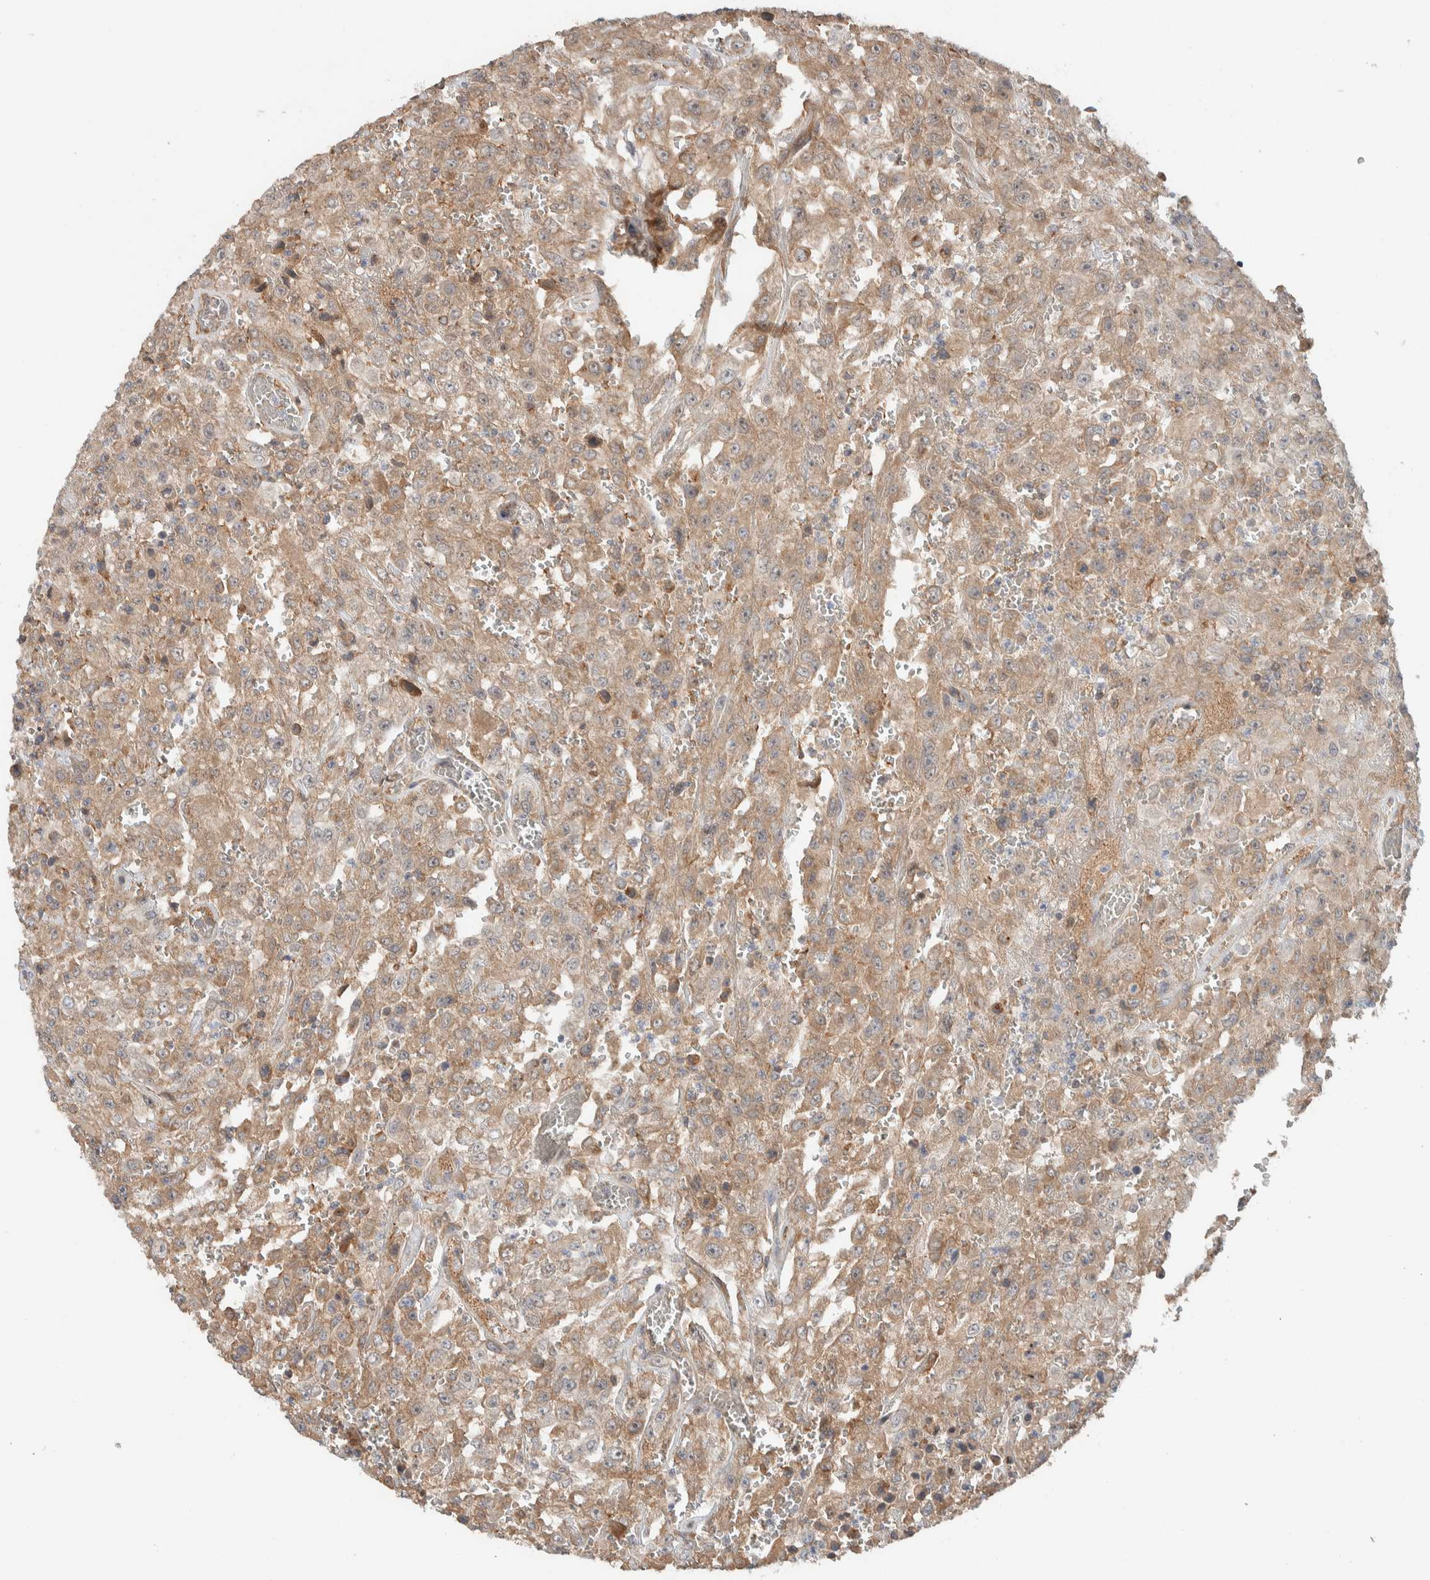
{"staining": {"intensity": "moderate", "quantity": ">75%", "location": "cytoplasmic/membranous"}, "tissue": "urothelial cancer", "cell_type": "Tumor cells", "image_type": "cancer", "snomed": [{"axis": "morphology", "description": "Urothelial carcinoma, High grade"}, {"axis": "topography", "description": "Urinary bladder"}], "caption": "DAB (3,3'-diaminobenzidine) immunohistochemical staining of human high-grade urothelial carcinoma shows moderate cytoplasmic/membranous protein expression in approximately >75% of tumor cells.", "gene": "ARMC7", "patient": {"sex": "male", "age": 46}}